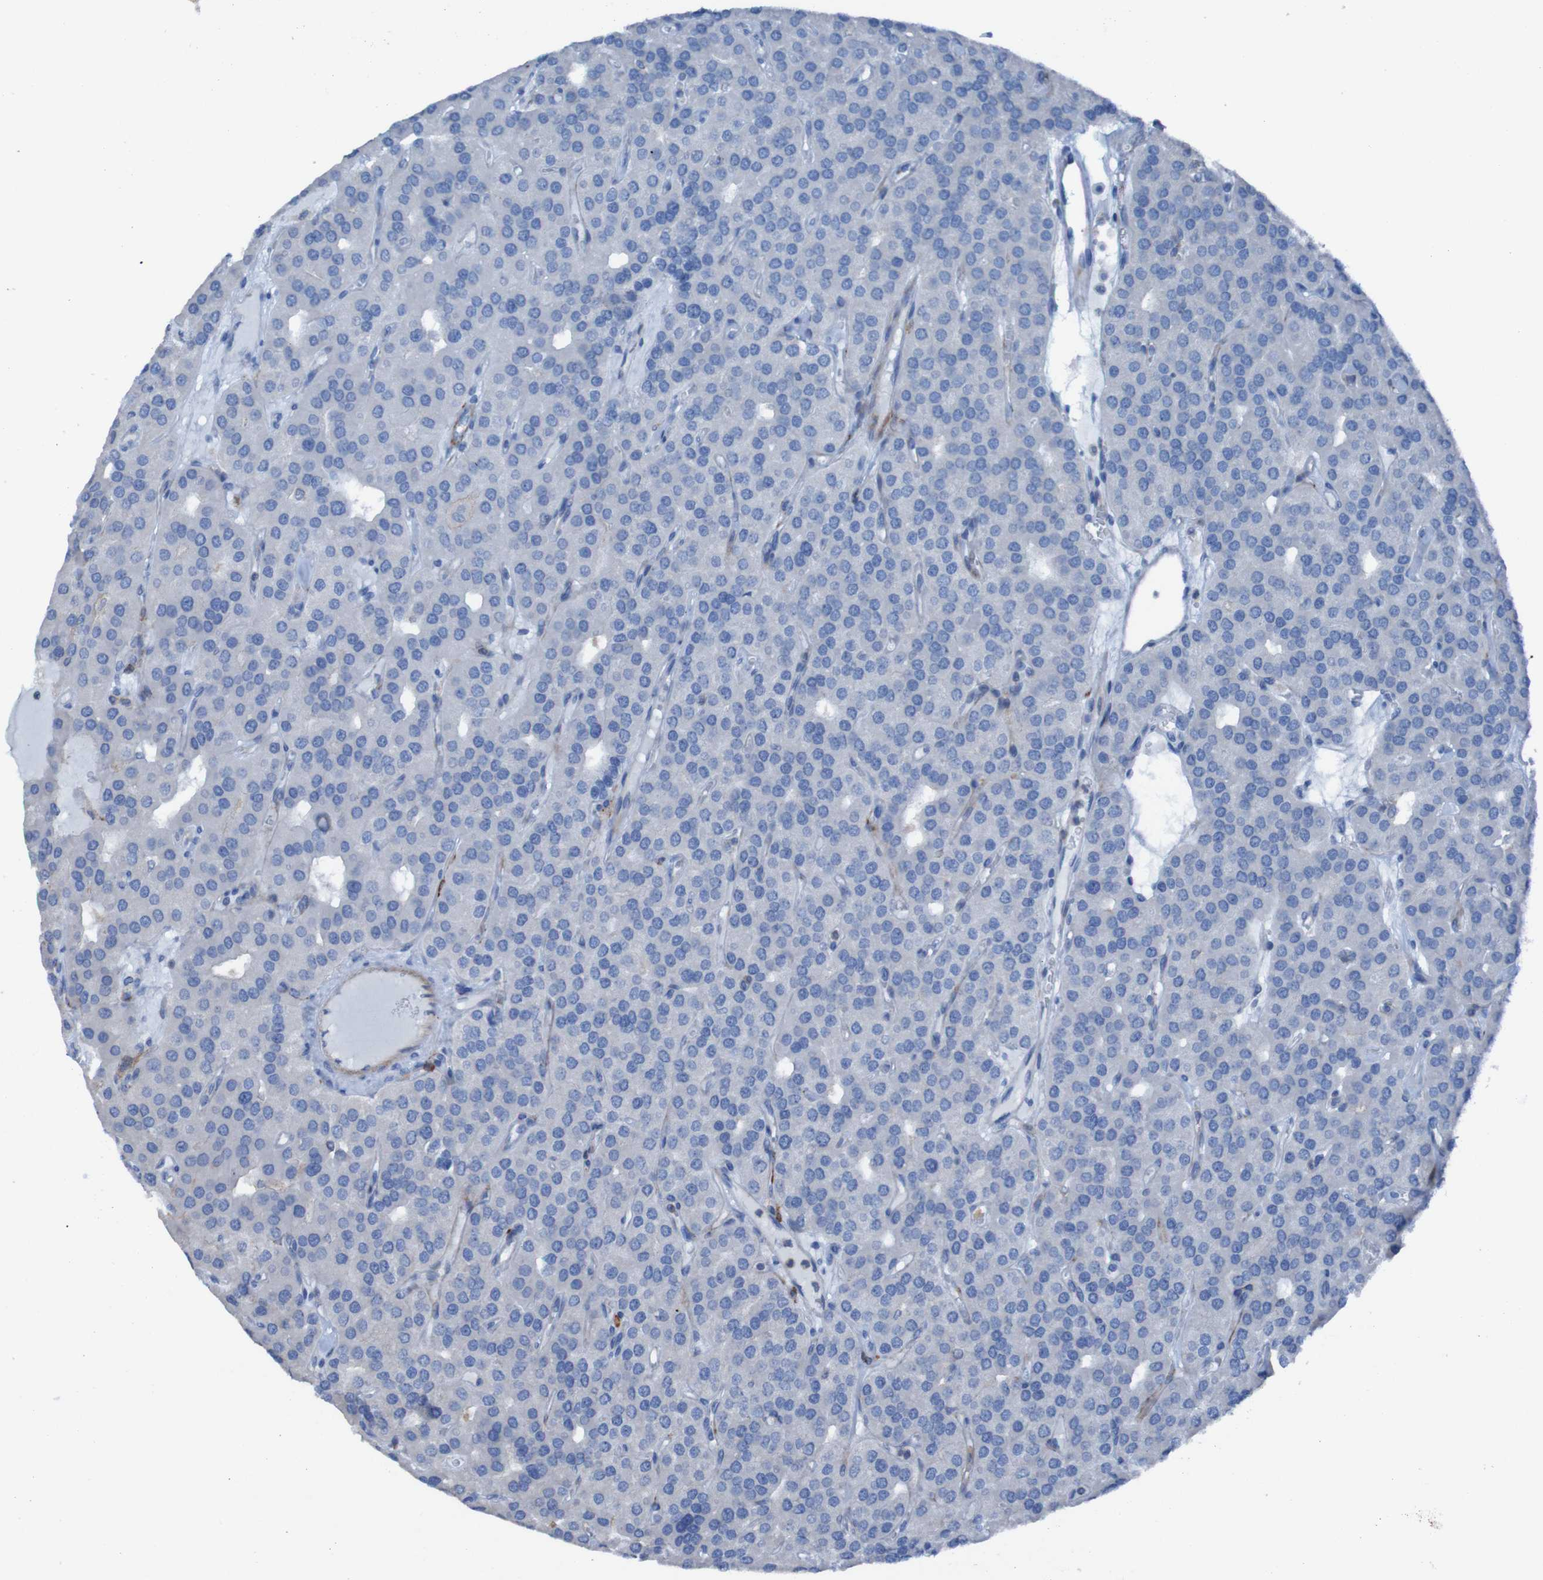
{"staining": {"intensity": "negative", "quantity": "none", "location": "none"}, "tissue": "parathyroid gland", "cell_type": "Glandular cells", "image_type": "normal", "snomed": [{"axis": "morphology", "description": "Normal tissue, NOS"}, {"axis": "morphology", "description": "Adenoma, NOS"}, {"axis": "topography", "description": "Parathyroid gland"}], "caption": "Parathyroid gland stained for a protein using IHC exhibits no positivity glandular cells.", "gene": "RNF182", "patient": {"sex": "female", "age": 86}}